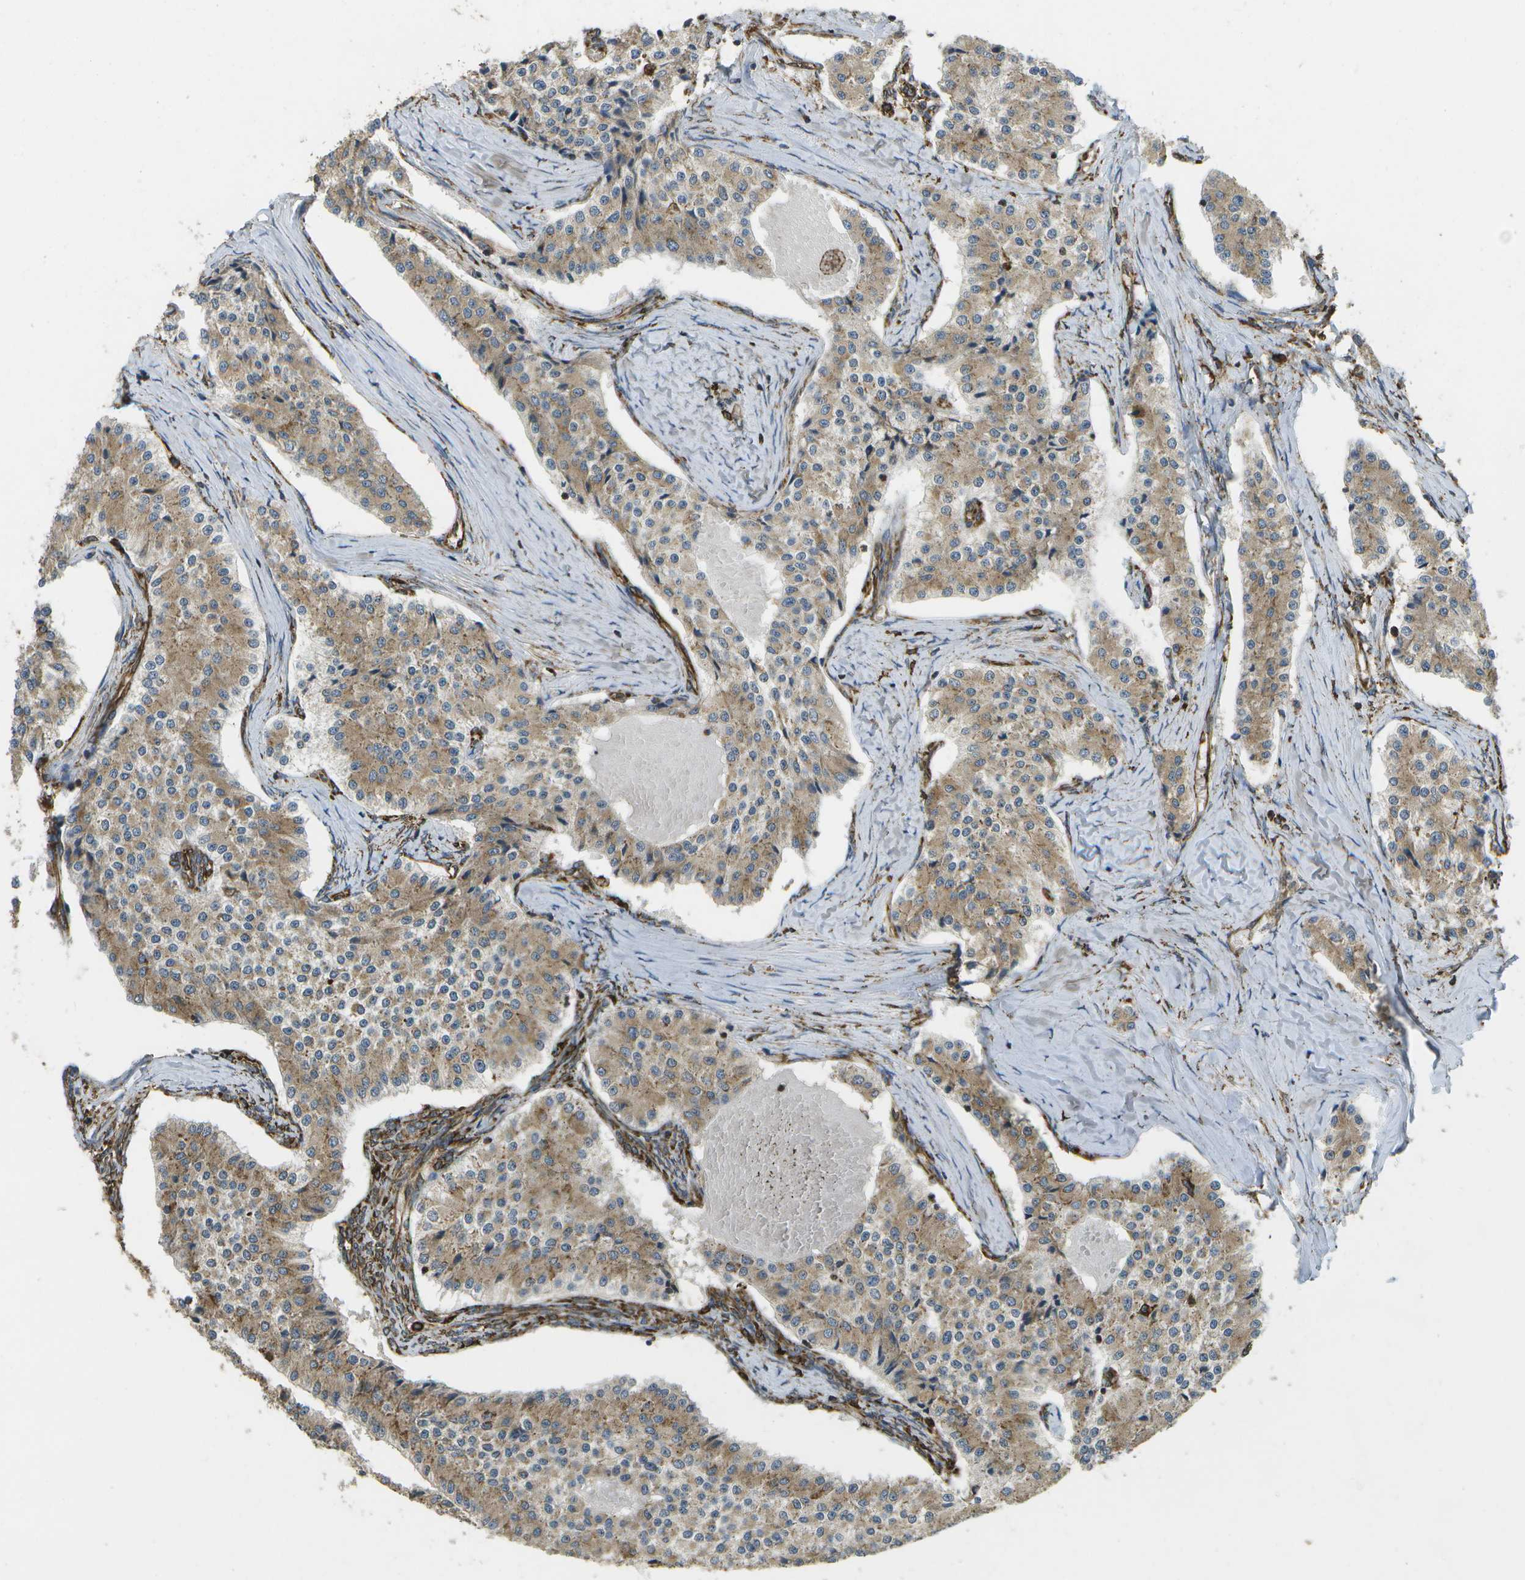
{"staining": {"intensity": "weak", "quantity": ">75%", "location": "cytoplasmic/membranous"}, "tissue": "carcinoid", "cell_type": "Tumor cells", "image_type": "cancer", "snomed": [{"axis": "morphology", "description": "Carcinoid, malignant, NOS"}, {"axis": "topography", "description": "Colon"}], "caption": "Protein expression analysis of carcinoid displays weak cytoplasmic/membranous positivity in about >75% of tumor cells.", "gene": "PDIA4", "patient": {"sex": "female", "age": 52}}